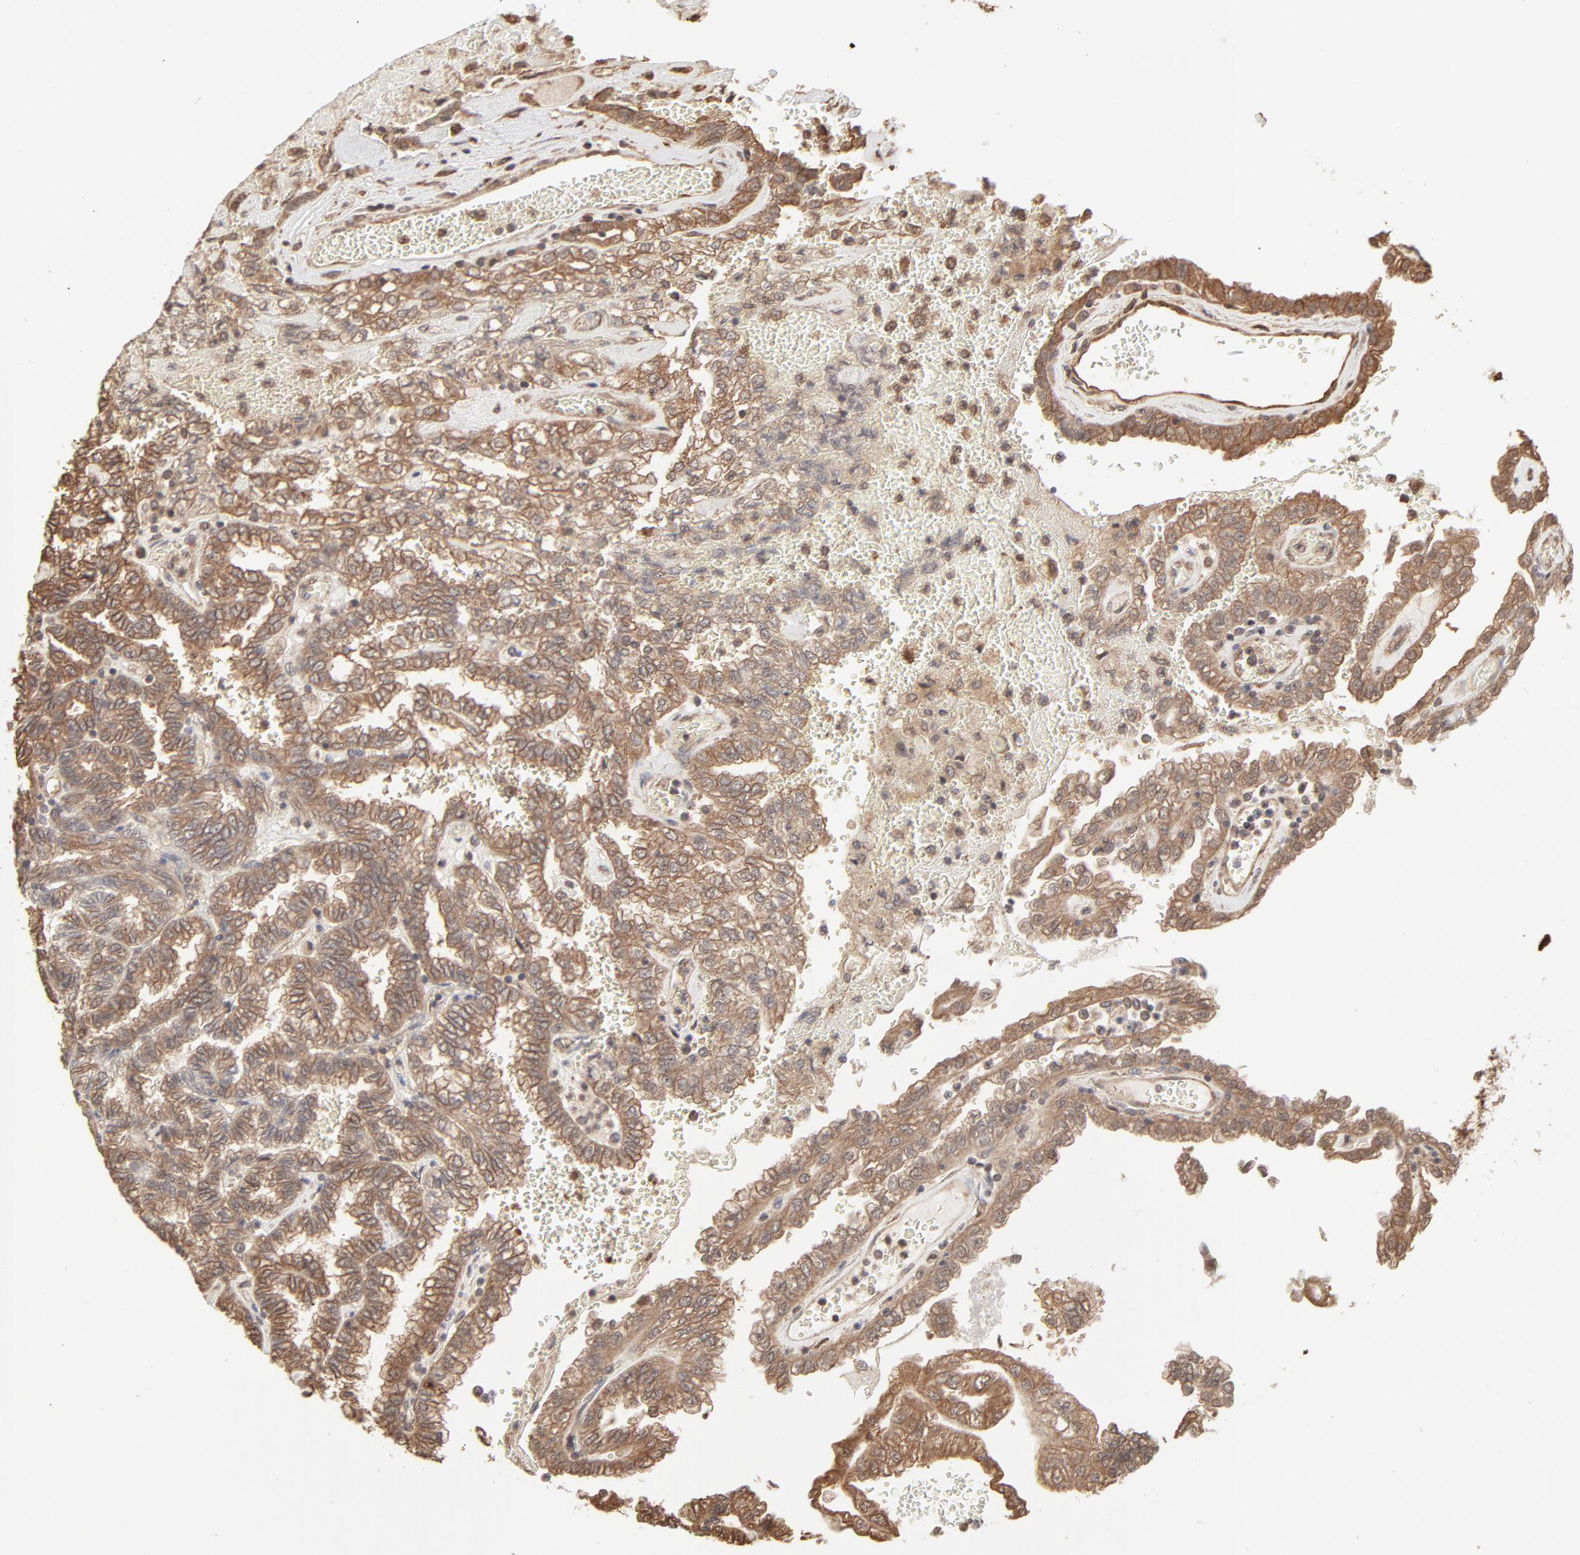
{"staining": {"intensity": "moderate", "quantity": ">75%", "location": "cytoplasmic/membranous"}, "tissue": "renal cancer", "cell_type": "Tumor cells", "image_type": "cancer", "snomed": [{"axis": "morphology", "description": "Inflammation, NOS"}, {"axis": "morphology", "description": "Adenocarcinoma, NOS"}, {"axis": "topography", "description": "Kidney"}], "caption": "Immunohistochemical staining of renal adenocarcinoma exhibits medium levels of moderate cytoplasmic/membranous positivity in approximately >75% of tumor cells.", "gene": "PPP2CA", "patient": {"sex": "male", "age": 68}}